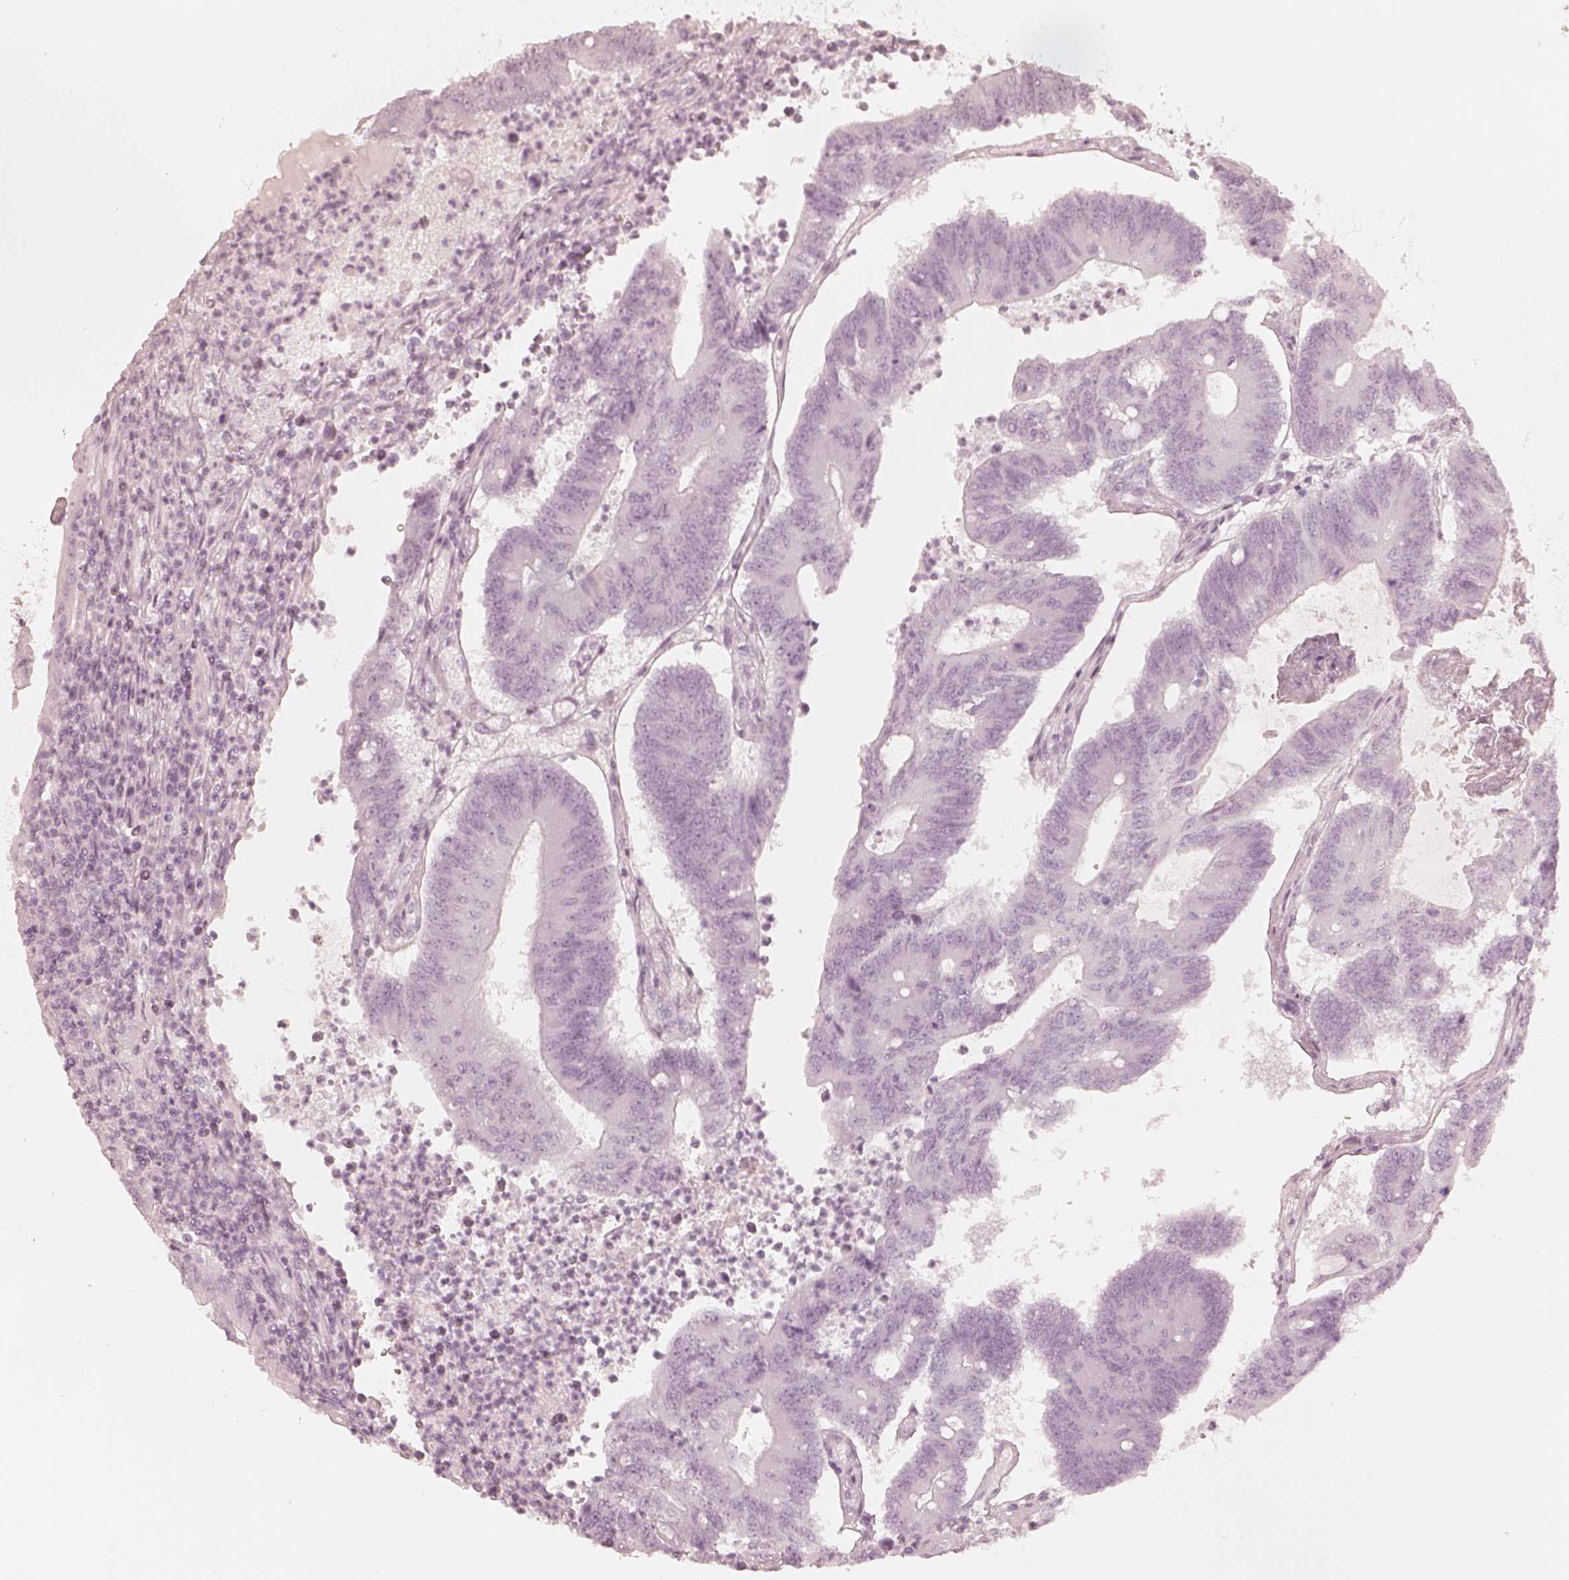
{"staining": {"intensity": "negative", "quantity": "none", "location": "none"}, "tissue": "colorectal cancer", "cell_type": "Tumor cells", "image_type": "cancer", "snomed": [{"axis": "morphology", "description": "Adenocarcinoma, NOS"}, {"axis": "topography", "description": "Colon"}], "caption": "A photomicrograph of colorectal cancer (adenocarcinoma) stained for a protein reveals no brown staining in tumor cells.", "gene": "KRT82", "patient": {"sex": "female", "age": 70}}